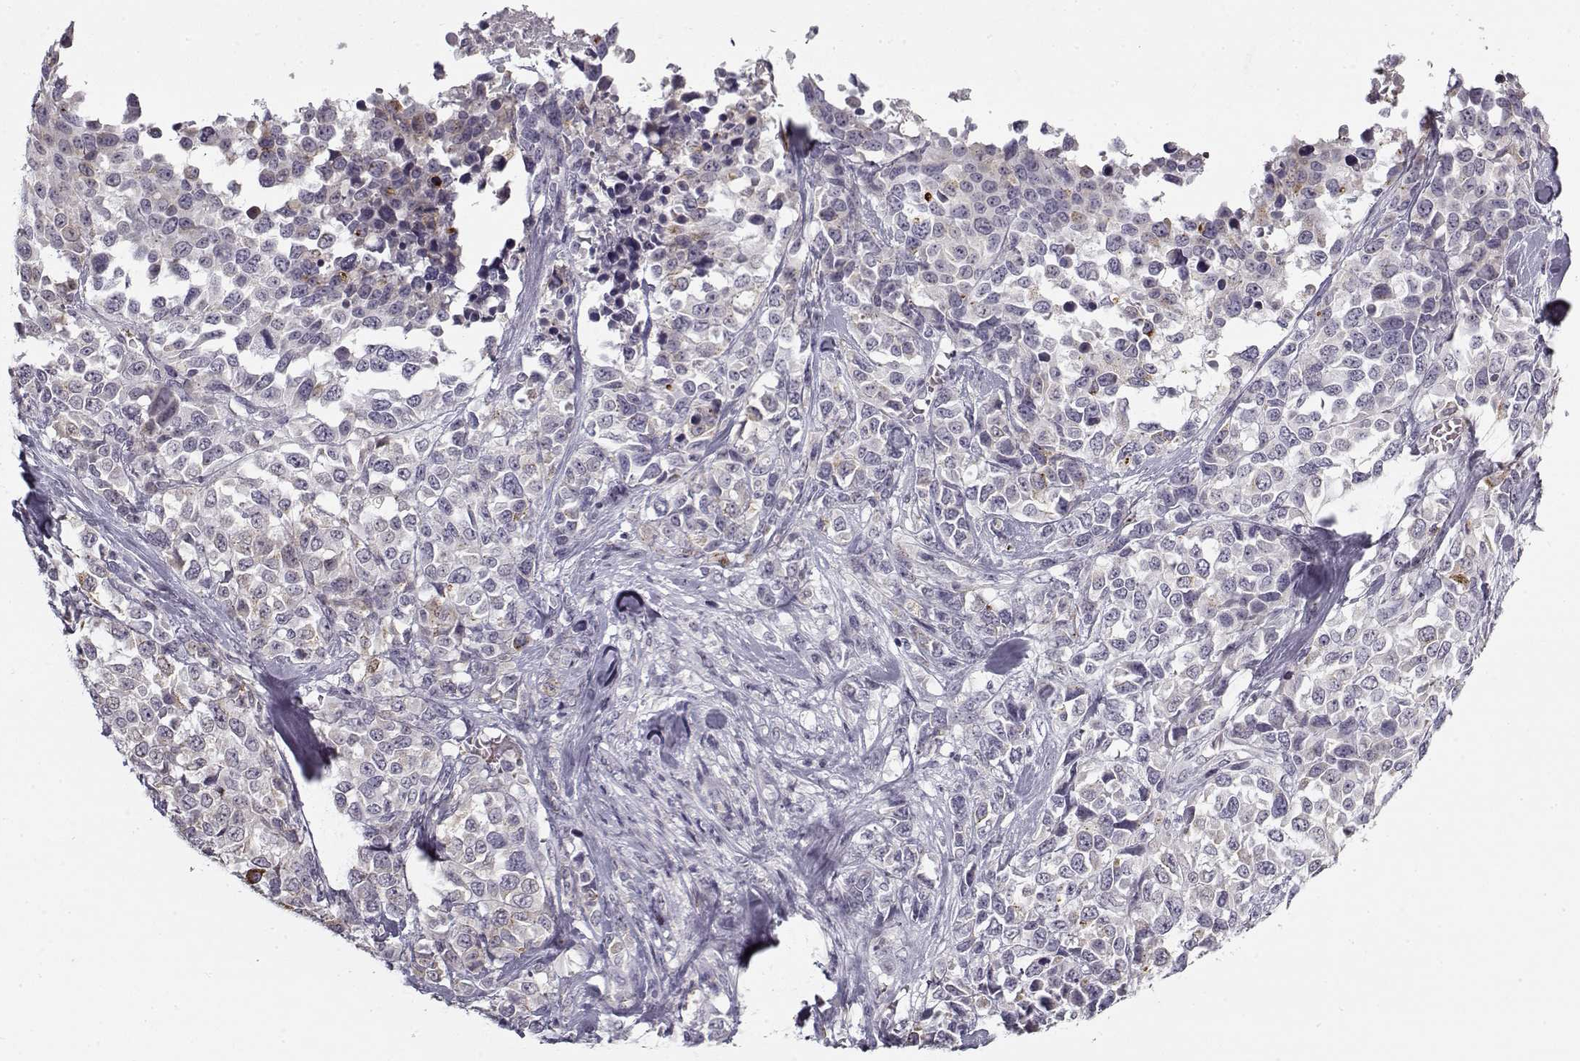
{"staining": {"intensity": "negative", "quantity": "none", "location": "none"}, "tissue": "melanoma", "cell_type": "Tumor cells", "image_type": "cancer", "snomed": [{"axis": "morphology", "description": "Malignant melanoma, Metastatic site"}, {"axis": "topography", "description": "Skin"}], "caption": "Immunohistochemical staining of melanoma reveals no significant expression in tumor cells.", "gene": "SNCA", "patient": {"sex": "male", "age": 84}}